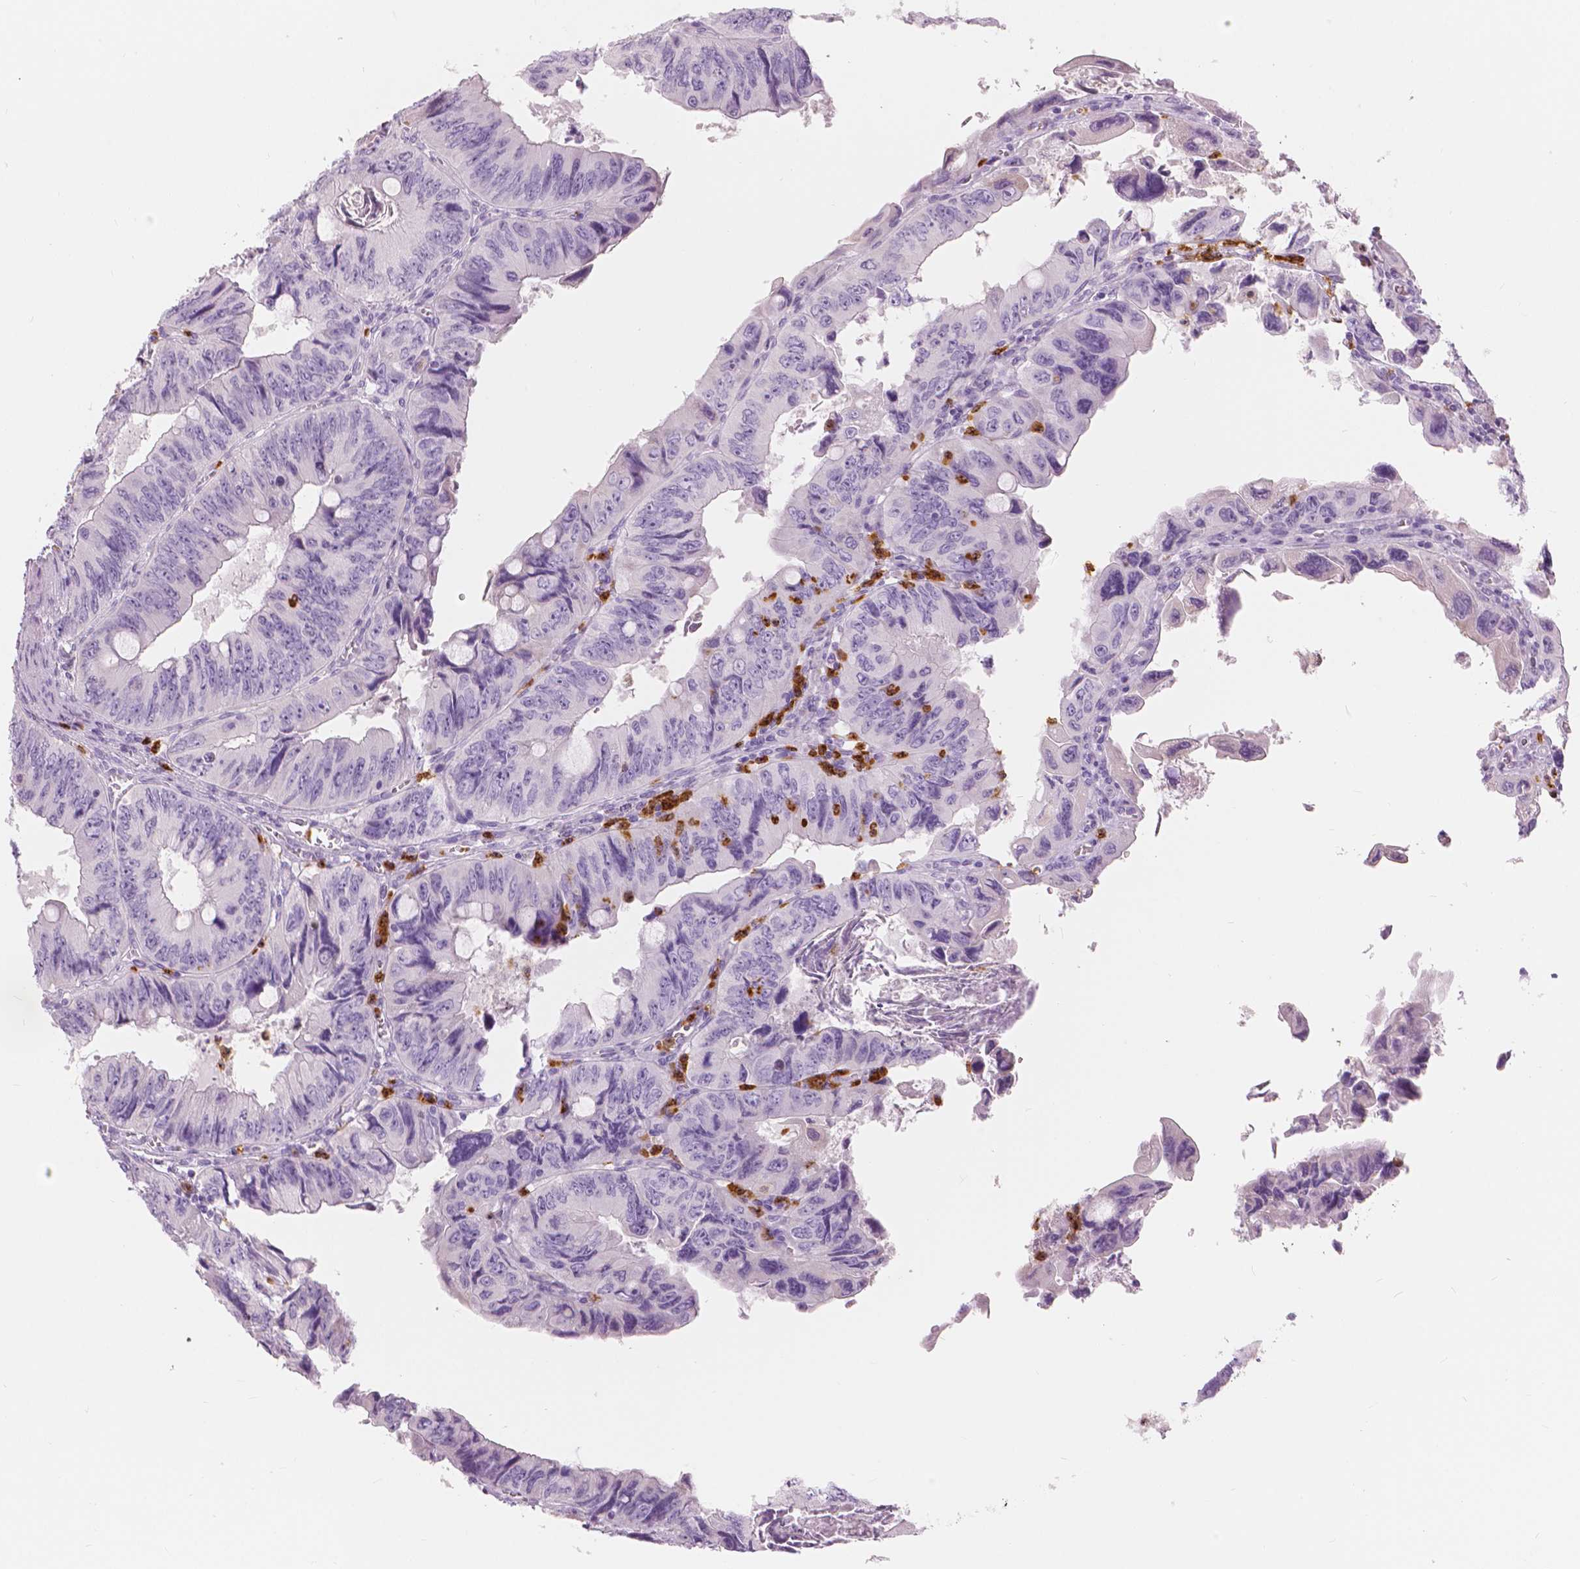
{"staining": {"intensity": "negative", "quantity": "none", "location": "none"}, "tissue": "colorectal cancer", "cell_type": "Tumor cells", "image_type": "cancer", "snomed": [{"axis": "morphology", "description": "Adenocarcinoma, NOS"}, {"axis": "topography", "description": "Colon"}], "caption": "Immunohistochemical staining of human colorectal cancer shows no significant expression in tumor cells. (Brightfield microscopy of DAB (3,3'-diaminobenzidine) immunohistochemistry at high magnification).", "gene": "CXCR2", "patient": {"sex": "female", "age": 84}}